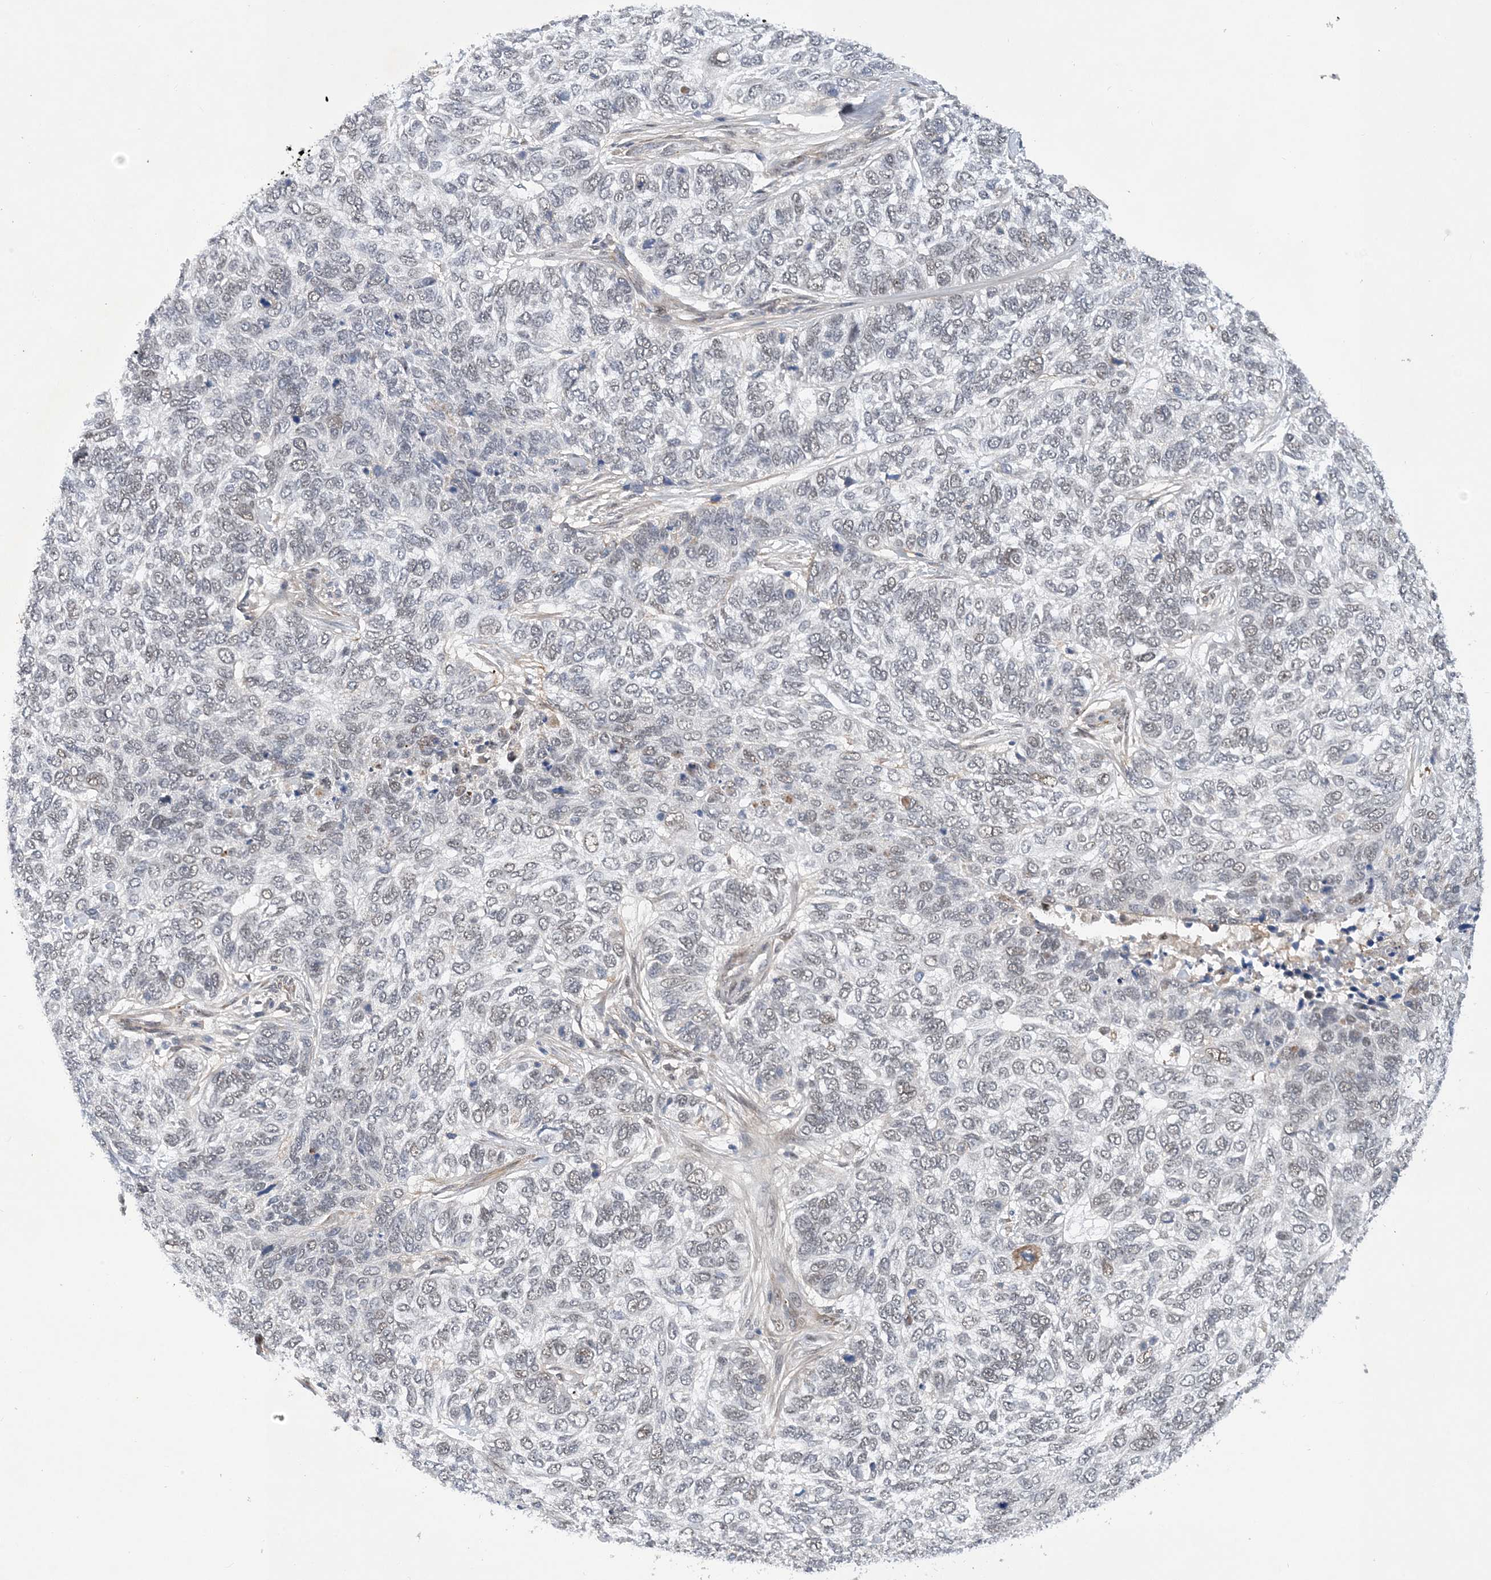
{"staining": {"intensity": "negative", "quantity": "none", "location": "none"}, "tissue": "skin cancer", "cell_type": "Tumor cells", "image_type": "cancer", "snomed": [{"axis": "morphology", "description": "Basal cell carcinoma"}, {"axis": "topography", "description": "Skin"}], "caption": "This is an IHC micrograph of skin basal cell carcinoma. There is no positivity in tumor cells.", "gene": "FAM217A", "patient": {"sex": "female", "age": 65}}